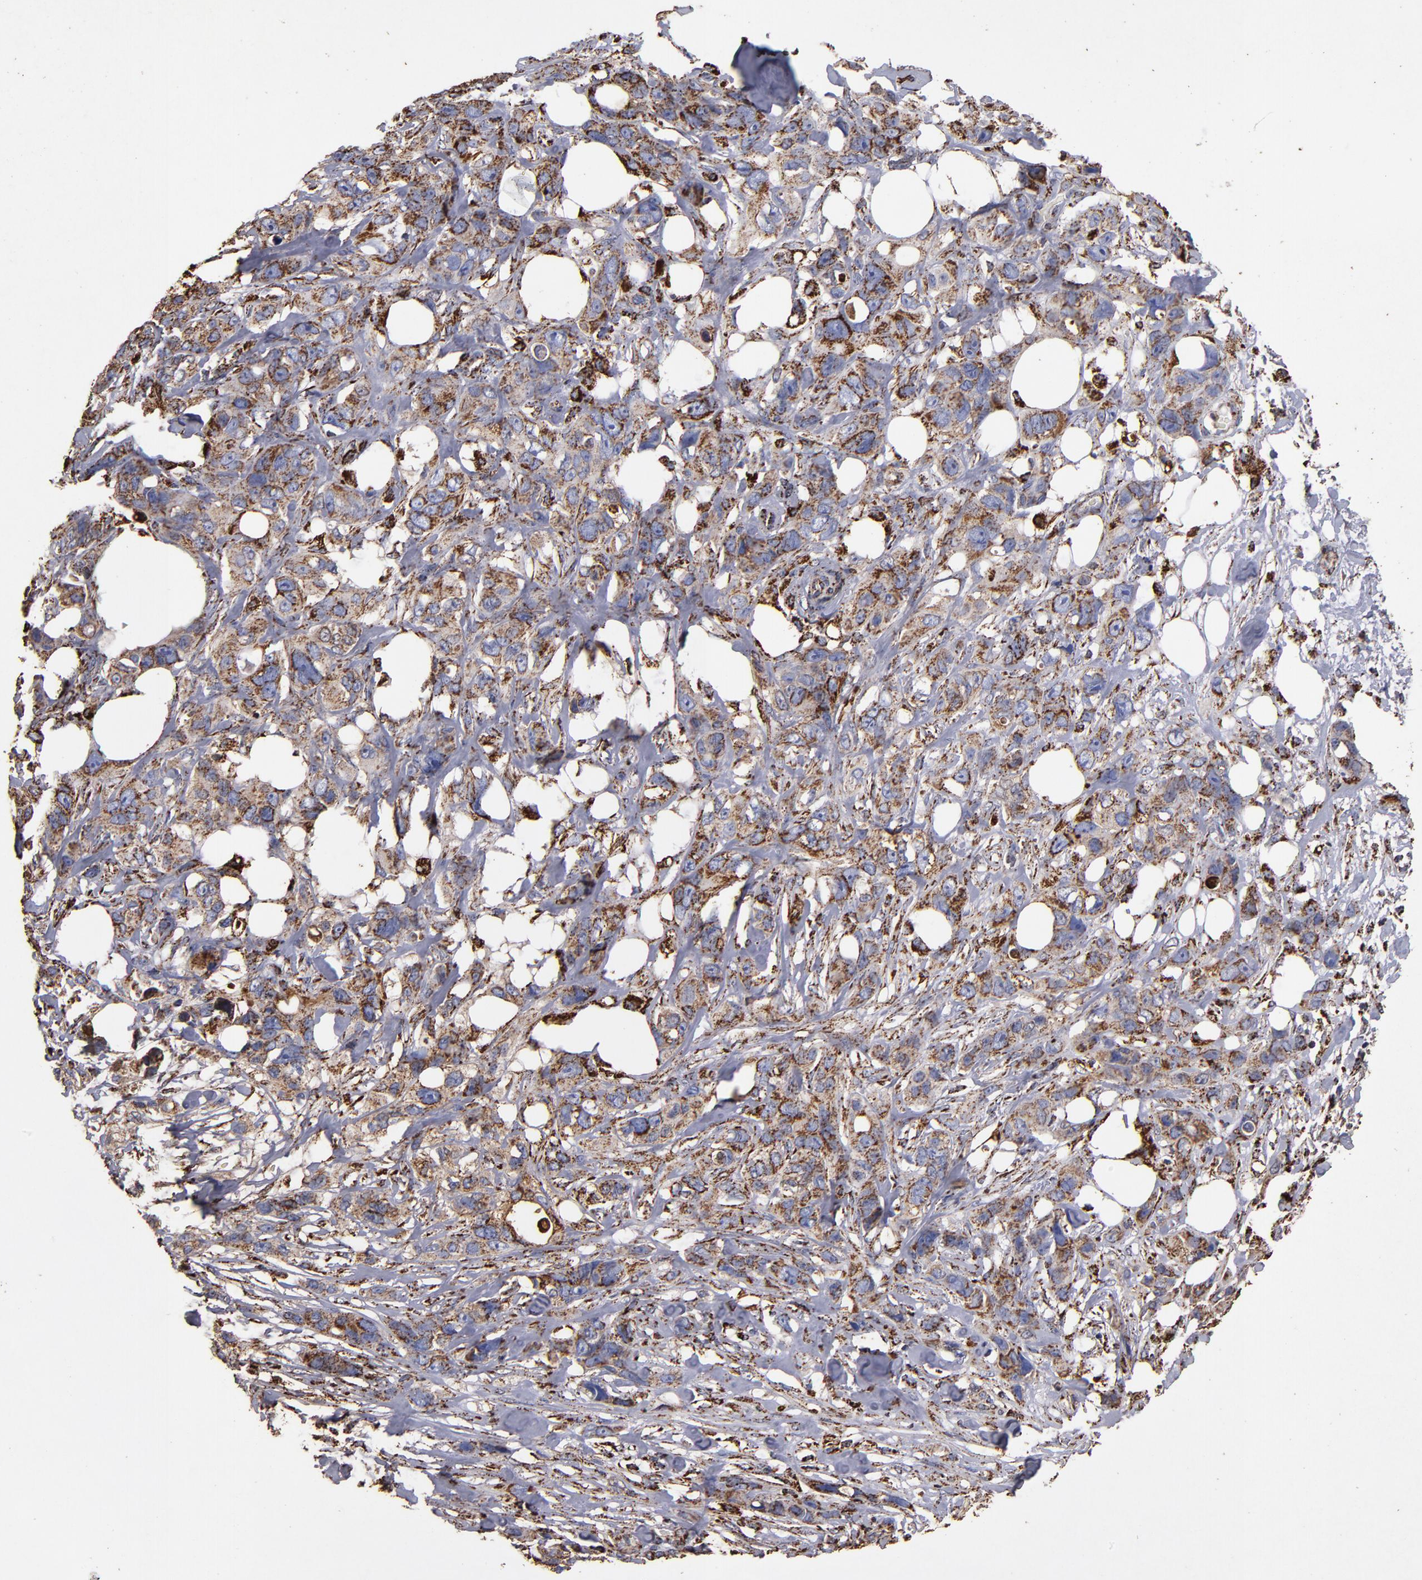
{"staining": {"intensity": "strong", "quantity": ">75%", "location": "cytoplasmic/membranous"}, "tissue": "stomach cancer", "cell_type": "Tumor cells", "image_type": "cancer", "snomed": [{"axis": "morphology", "description": "Adenocarcinoma, NOS"}, {"axis": "topography", "description": "Stomach, upper"}], "caption": "Tumor cells display high levels of strong cytoplasmic/membranous positivity in approximately >75% of cells in human adenocarcinoma (stomach).", "gene": "SOD2", "patient": {"sex": "male", "age": 47}}